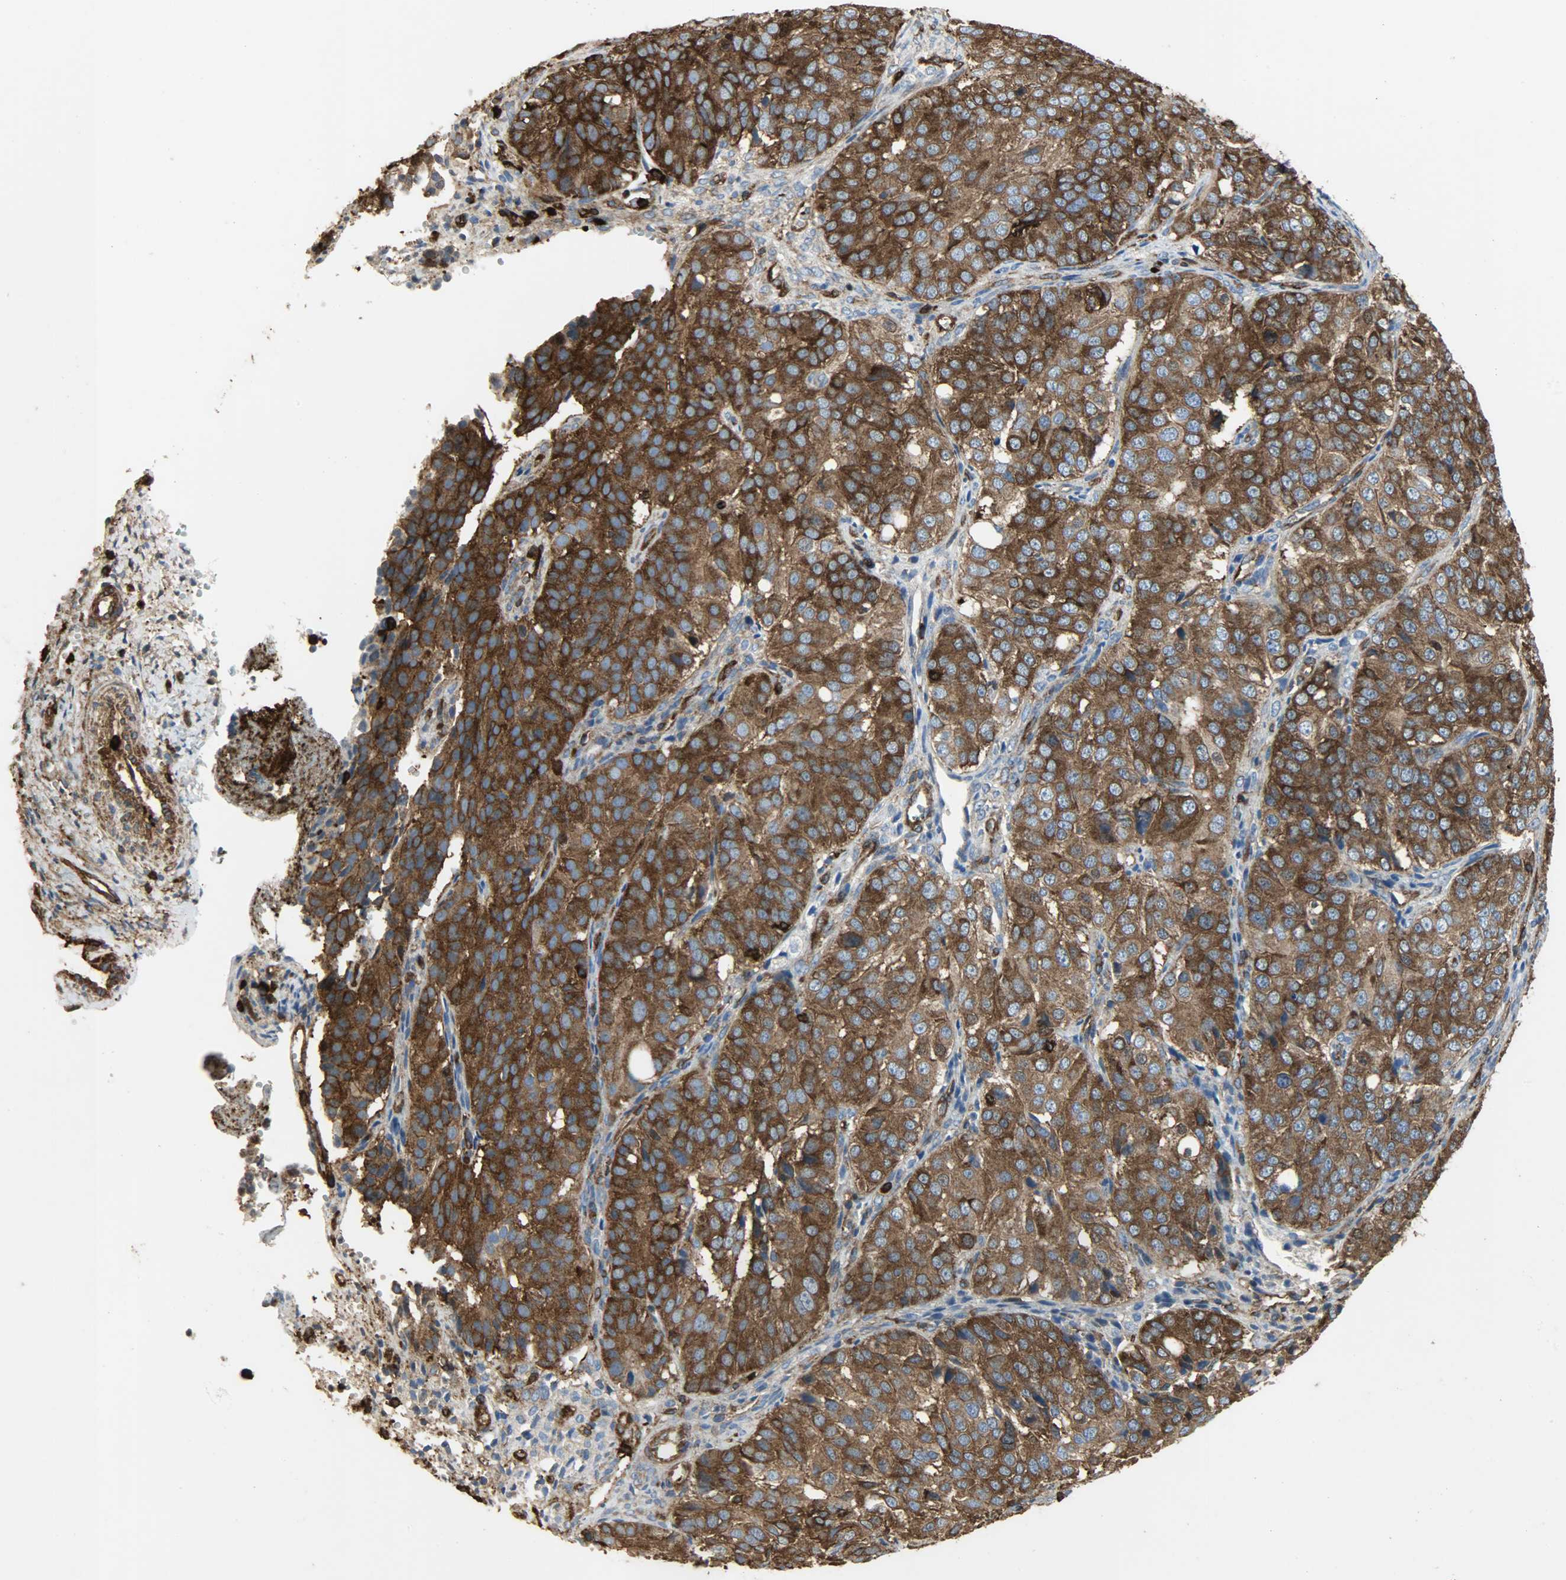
{"staining": {"intensity": "strong", "quantity": ">75%", "location": "cytoplasmic/membranous"}, "tissue": "ovarian cancer", "cell_type": "Tumor cells", "image_type": "cancer", "snomed": [{"axis": "morphology", "description": "Carcinoma, endometroid"}, {"axis": "topography", "description": "Ovary"}], "caption": "This histopathology image displays immunohistochemistry (IHC) staining of human endometroid carcinoma (ovarian), with high strong cytoplasmic/membranous expression in approximately >75% of tumor cells.", "gene": "VASP", "patient": {"sex": "female", "age": 51}}